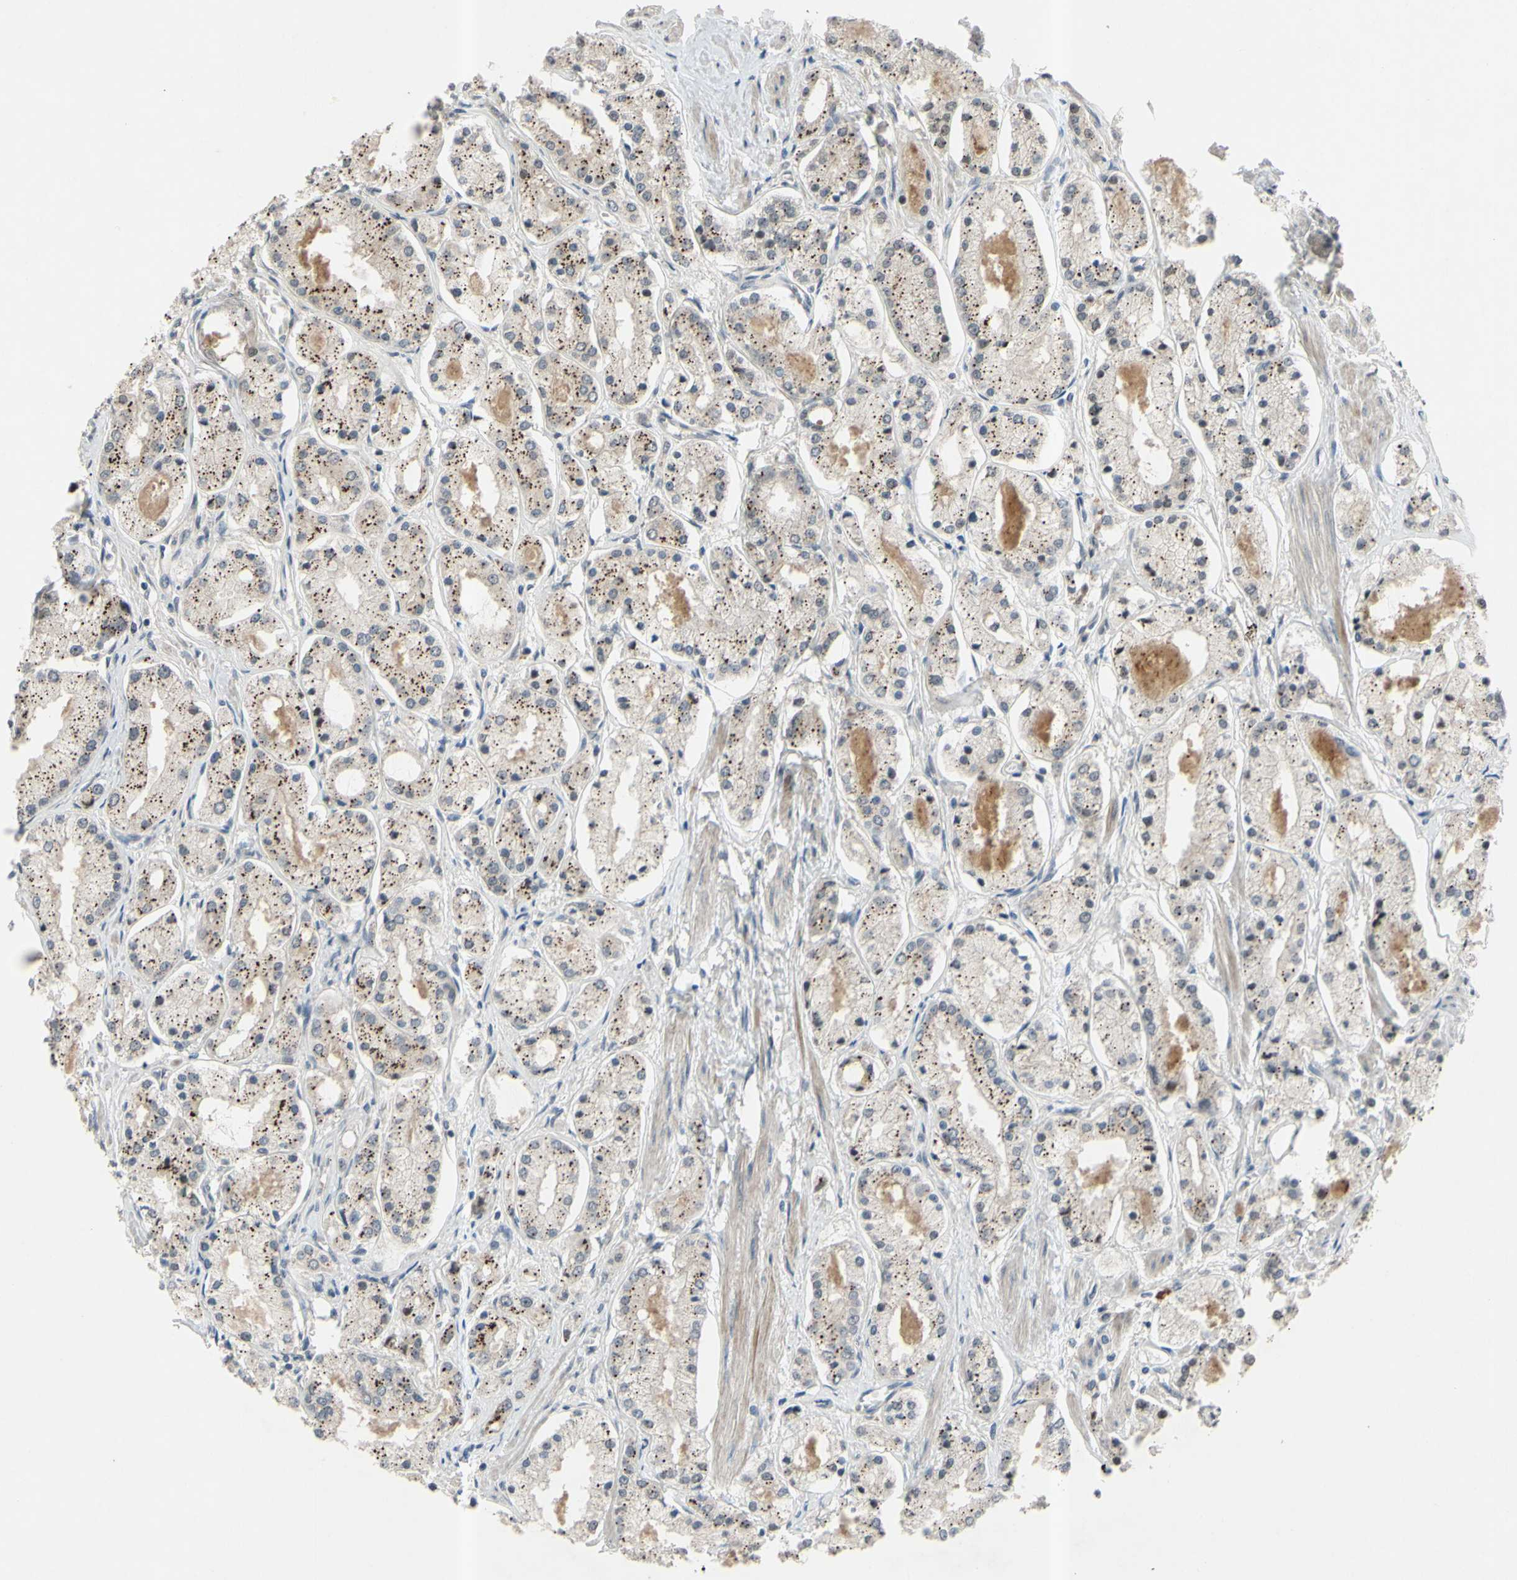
{"staining": {"intensity": "moderate", "quantity": ">75%", "location": "cytoplasmic/membranous"}, "tissue": "prostate cancer", "cell_type": "Tumor cells", "image_type": "cancer", "snomed": [{"axis": "morphology", "description": "Adenocarcinoma, High grade"}, {"axis": "topography", "description": "Prostate"}], "caption": "An image of prostate cancer (adenocarcinoma (high-grade)) stained for a protein displays moderate cytoplasmic/membranous brown staining in tumor cells. (brown staining indicates protein expression, while blue staining denotes nuclei).", "gene": "ALK", "patient": {"sex": "male", "age": 66}}